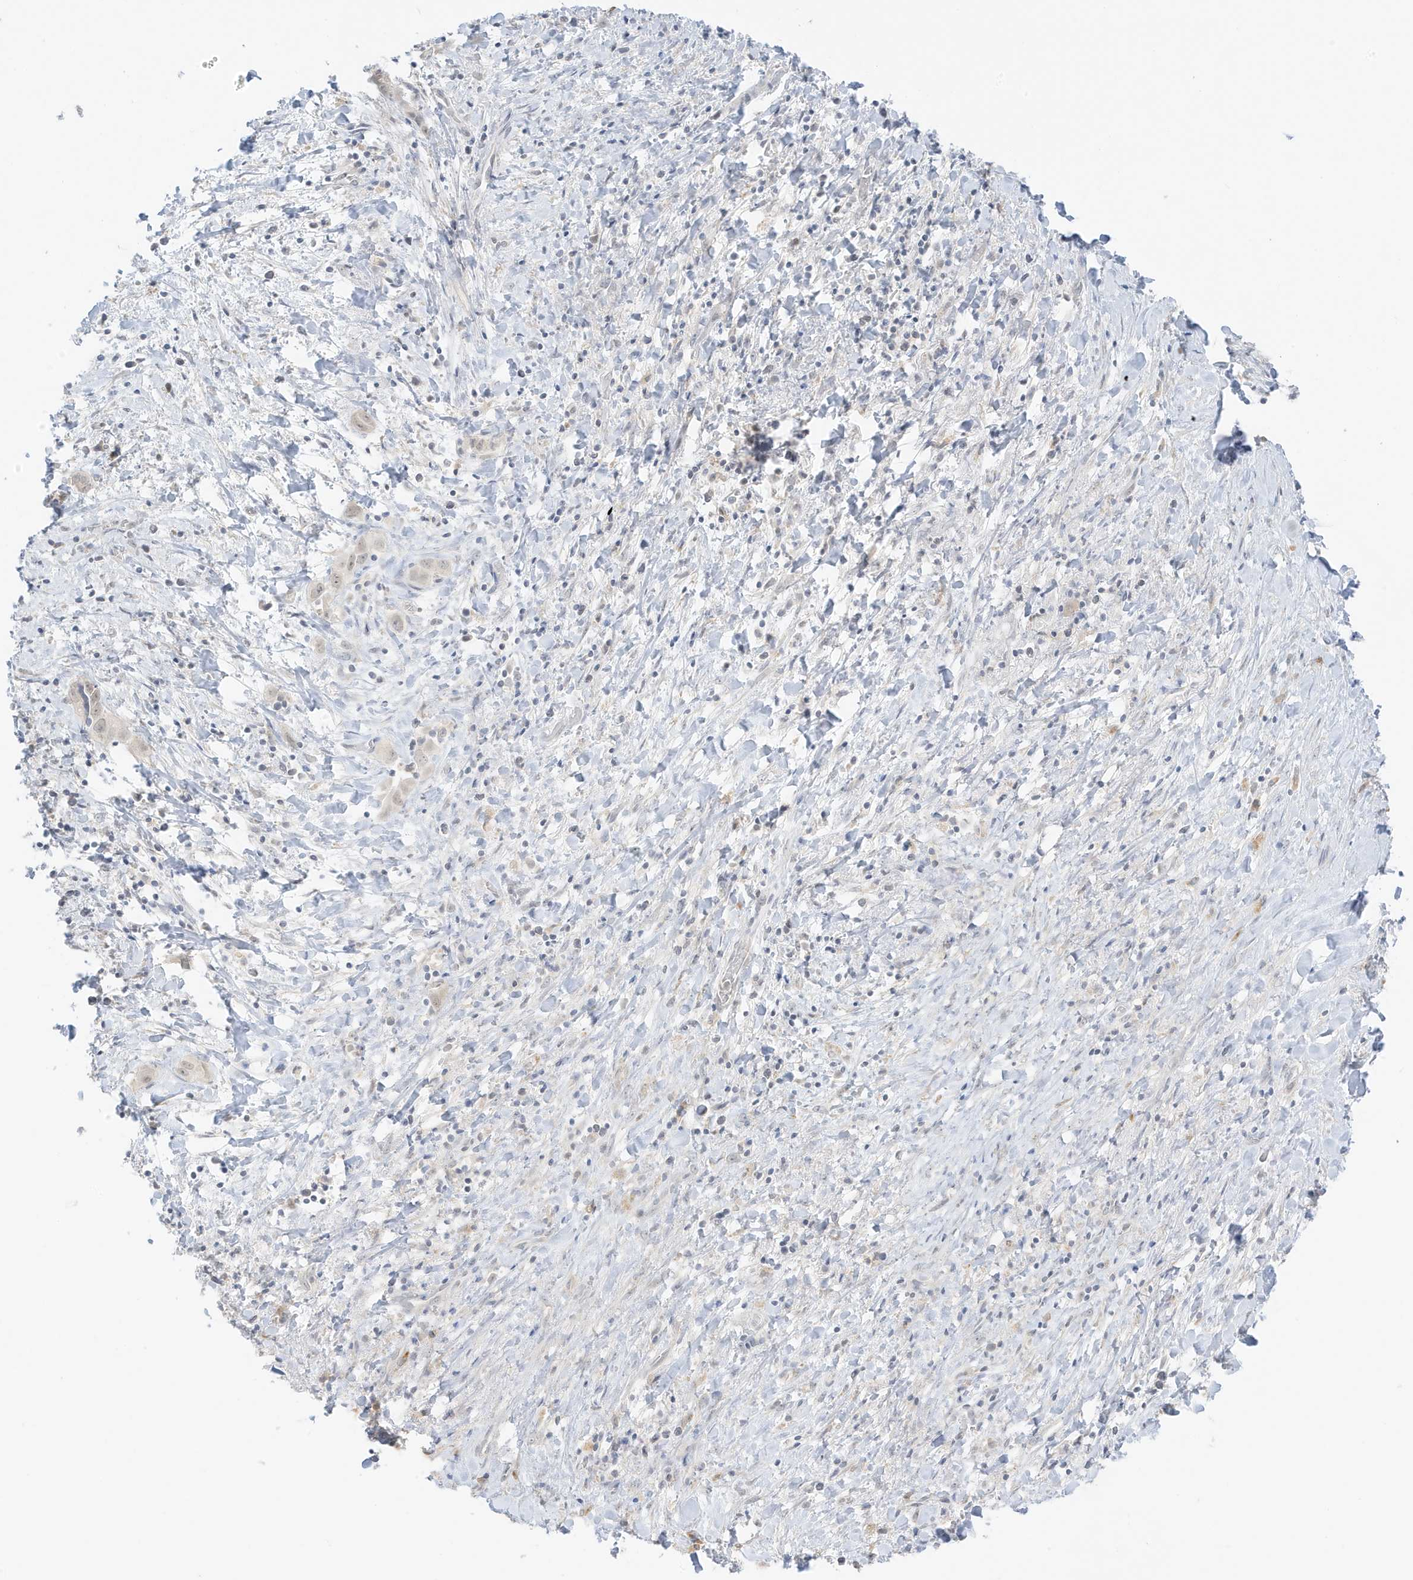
{"staining": {"intensity": "negative", "quantity": "none", "location": "none"}, "tissue": "liver cancer", "cell_type": "Tumor cells", "image_type": "cancer", "snomed": [{"axis": "morphology", "description": "Cholangiocarcinoma"}, {"axis": "topography", "description": "Liver"}], "caption": "Tumor cells show no significant expression in liver cholangiocarcinoma.", "gene": "MSL3", "patient": {"sex": "female", "age": 52}}